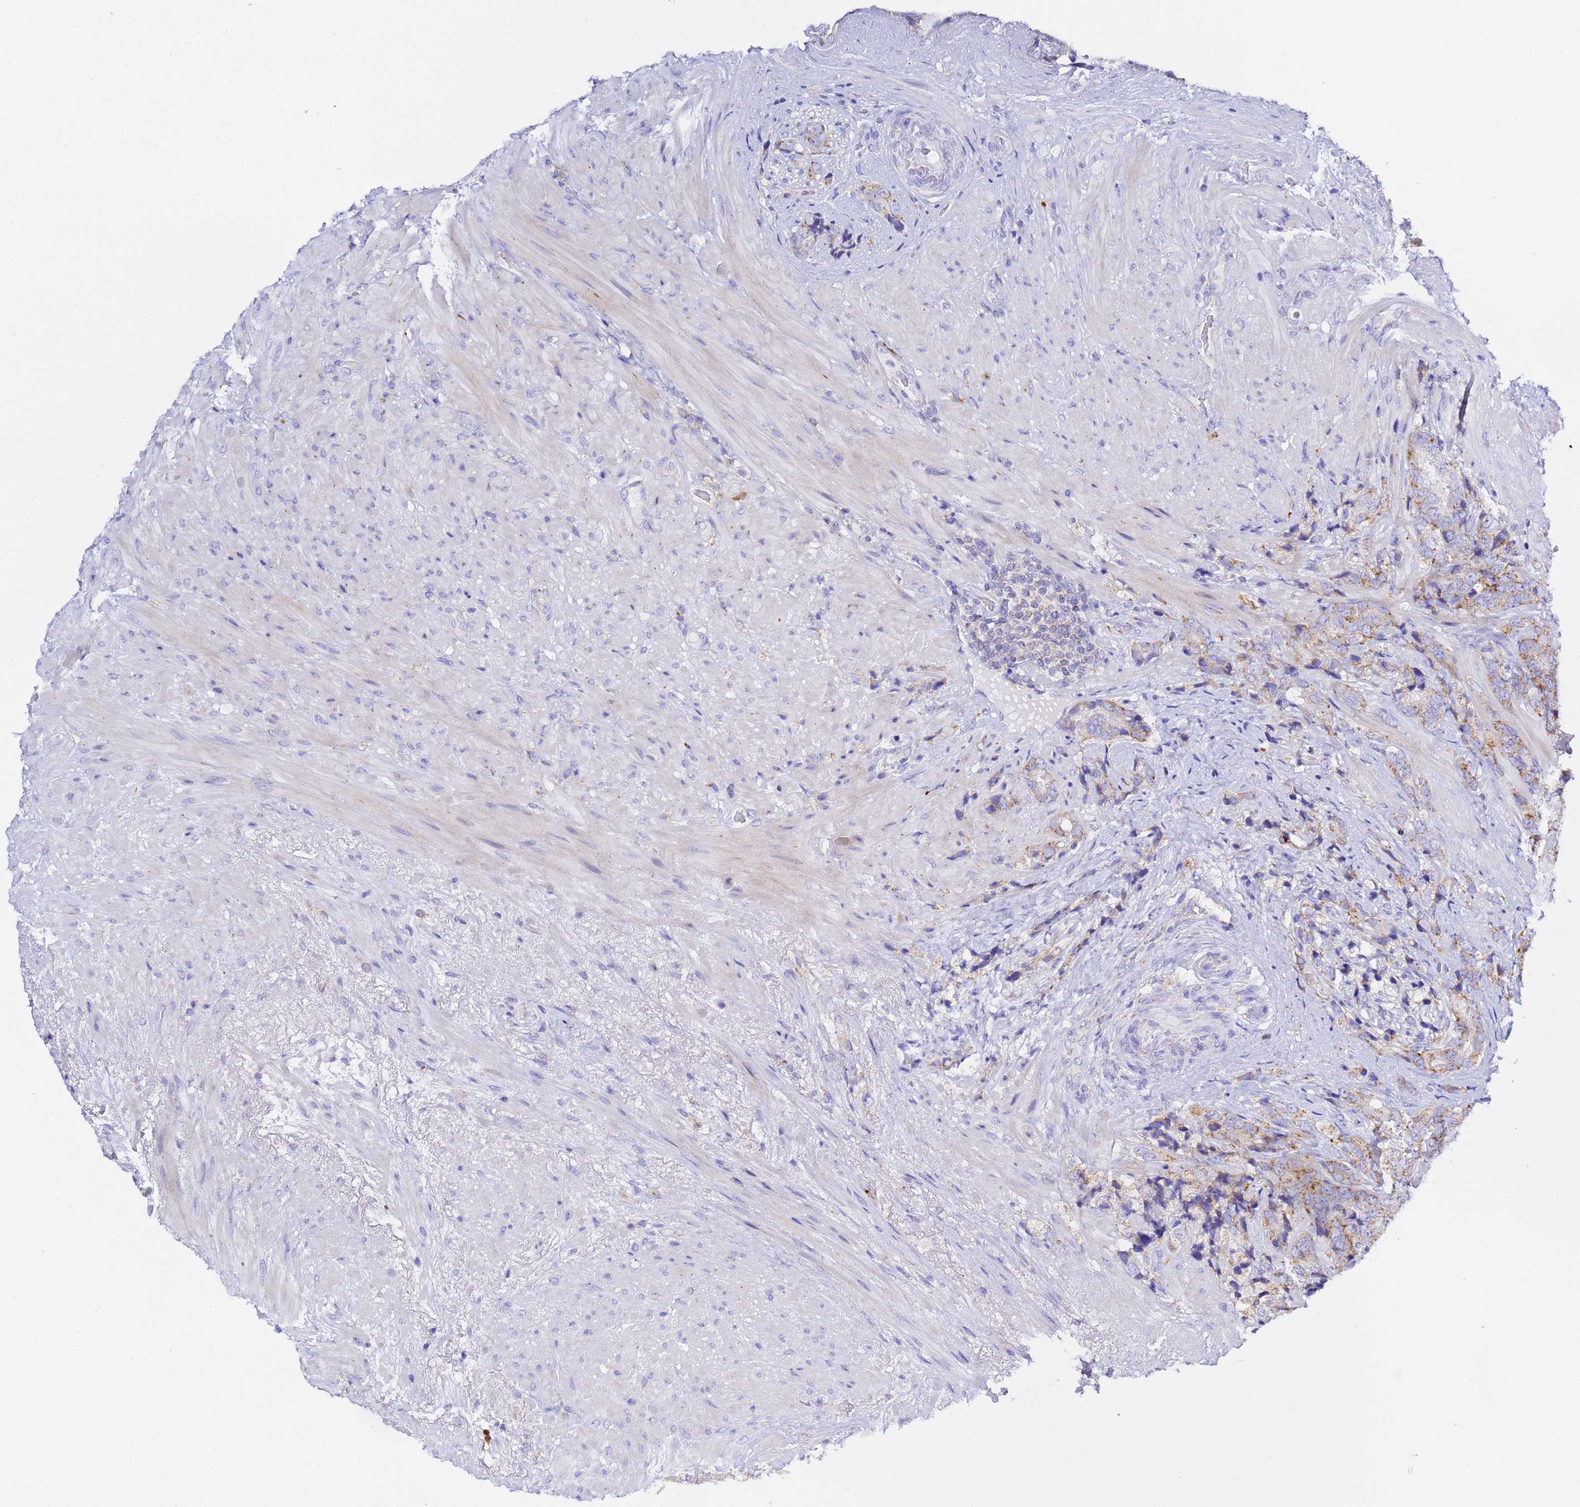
{"staining": {"intensity": "moderate", "quantity": ">75%", "location": "cytoplasmic/membranous"}, "tissue": "prostate cancer", "cell_type": "Tumor cells", "image_type": "cancer", "snomed": [{"axis": "morphology", "description": "Adenocarcinoma, High grade"}, {"axis": "topography", "description": "Prostate"}], "caption": "Prostate adenocarcinoma (high-grade) was stained to show a protein in brown. There is medium levels of moderate cytoplasmic/membranous expression in approximately >75% of tumor cells. The staining was performed using DAB (3,3'-diaminobenzidine) to visualize the protein expression in brown, while the nuclei were stained in blue with hematoxylin (Magnification: 20x).", "gene": "VTI1B", "patient": {"sex": "male", "age": 74}}